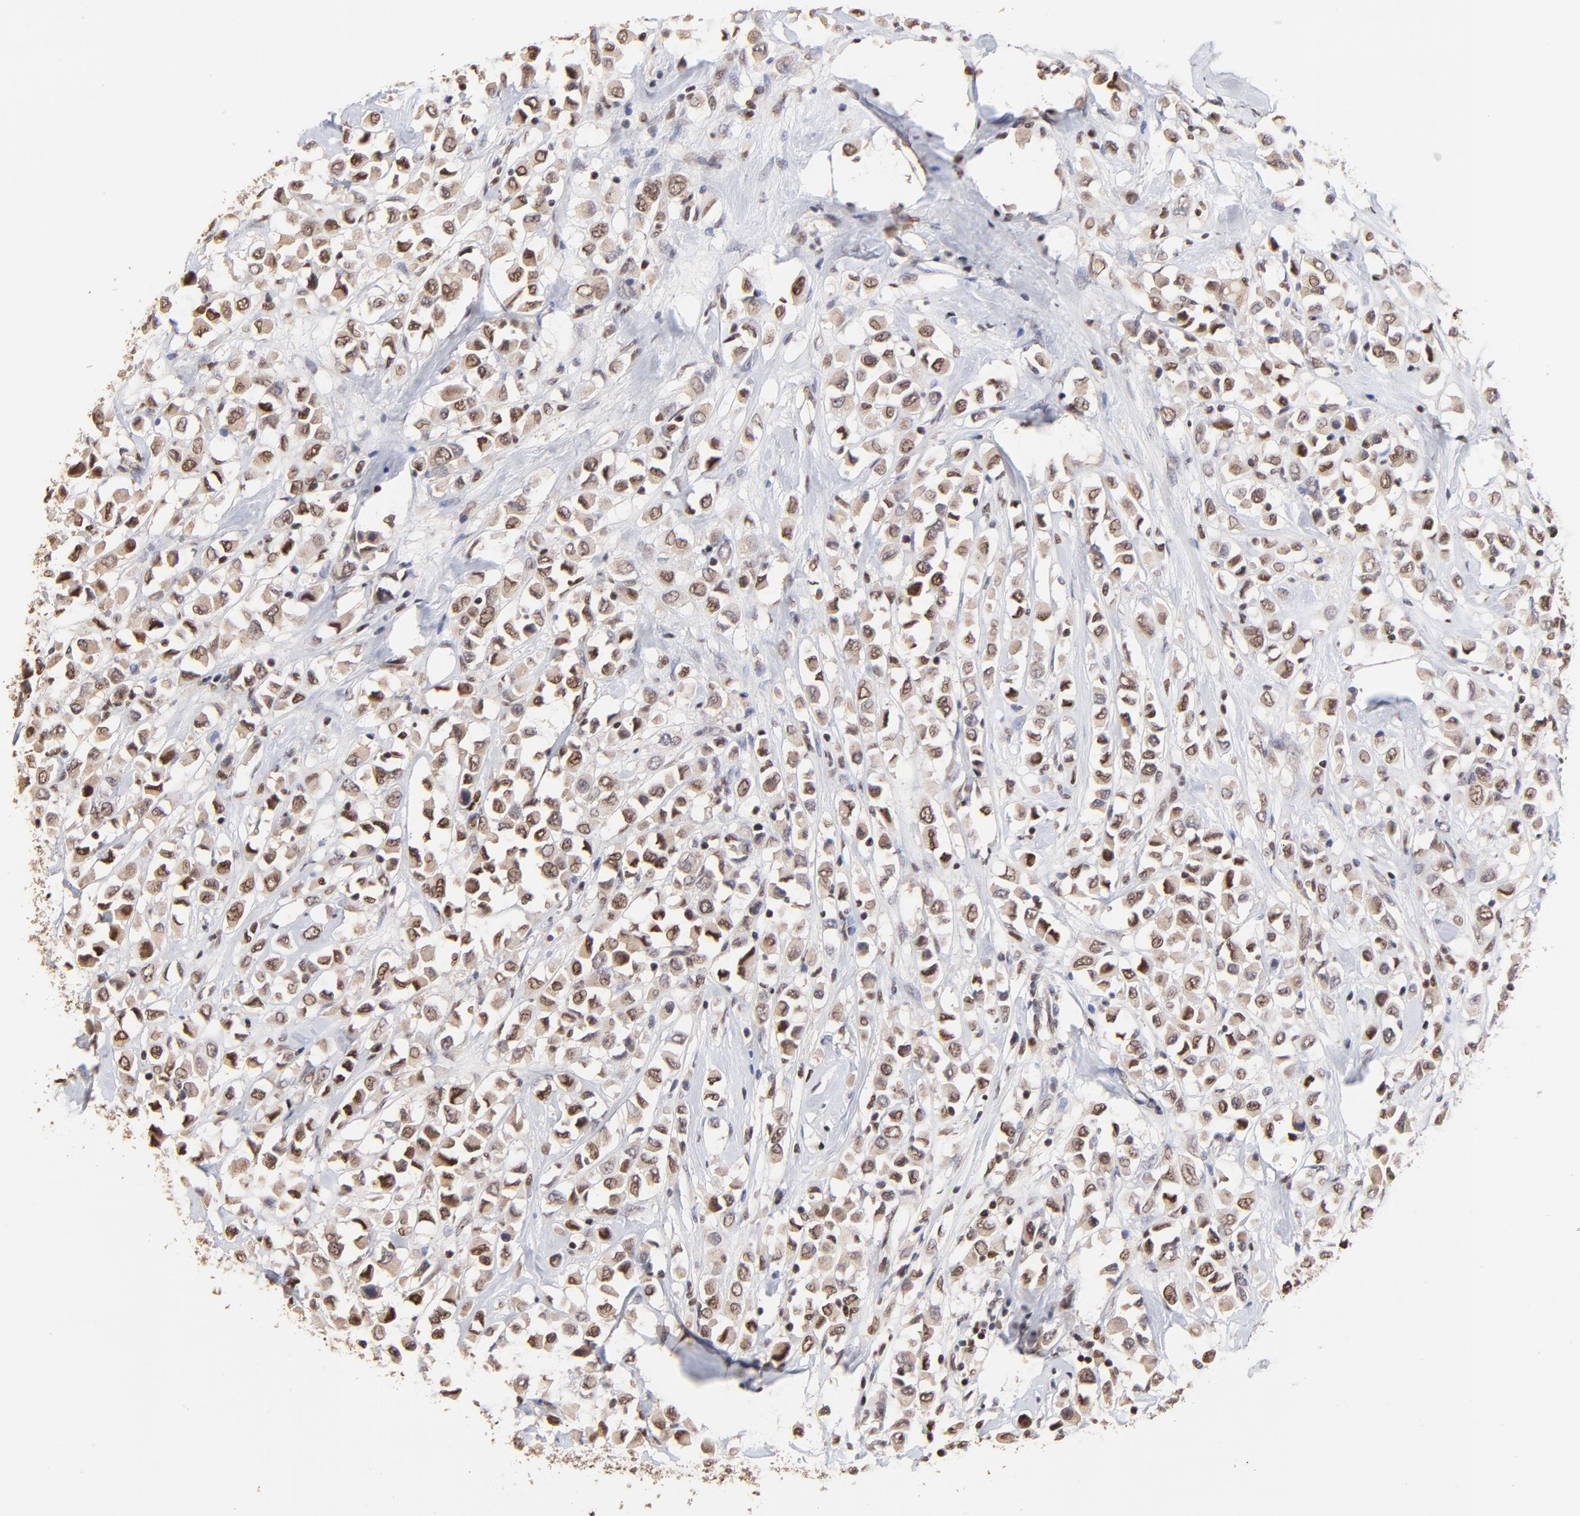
{"staining": {"intensity": "moderate", "quantity": ">75%", "location": "cytoplasmic/membranous,nuclear"}, "tissue": "breast cancer", "cell_type": "Tumor cells", "image_type": "cancer", "snomed": [{"axis": "morphology", "description": "Duct carcinoma"}, {"axis": "topography", "description": "Breast"}], "caption": "Immunohistochemistry photomicrograph of neoplastic tissue: breast cancer (infiltrating ductal carcinoma) stained using immunohistochemistry exhibits medium levels of moderate protein expression localized specifically in the cytoplasmic/membranous and nuclear of tumor cells, appearing as a cytoplasmic/membranous and nuclear brown color.", "gene": "DSN1", "patient": {"sex": "female", "age": 61}}